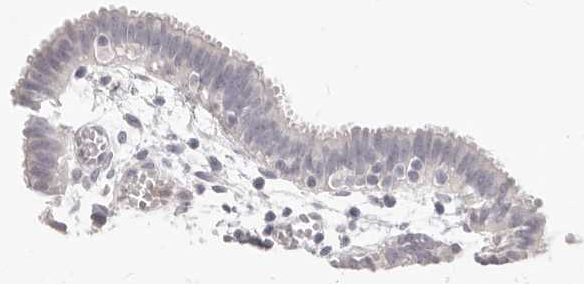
{"staining": {"intensity": "negative", "quantity": "none", "location": "none"}, "tissue": "fallopian tube", "cell_type": "Glandular cells", "image_type": "normal", "snomed": [{"axis": "morphology", "description": "Normal tissue, NOS"}, {"axis": "topography", "description": "Fallopian tube"}, {"axis": "topography", "description": "Placenta"}], "caption": "High power microscopy micrograph of an immunohistochemistry (IHC) photomicrograph of benign fallopian tube, revealing no significant expression in glandular cells.", "gene": "ASCL1", "patient": {"sex": "female", "age": 32}}